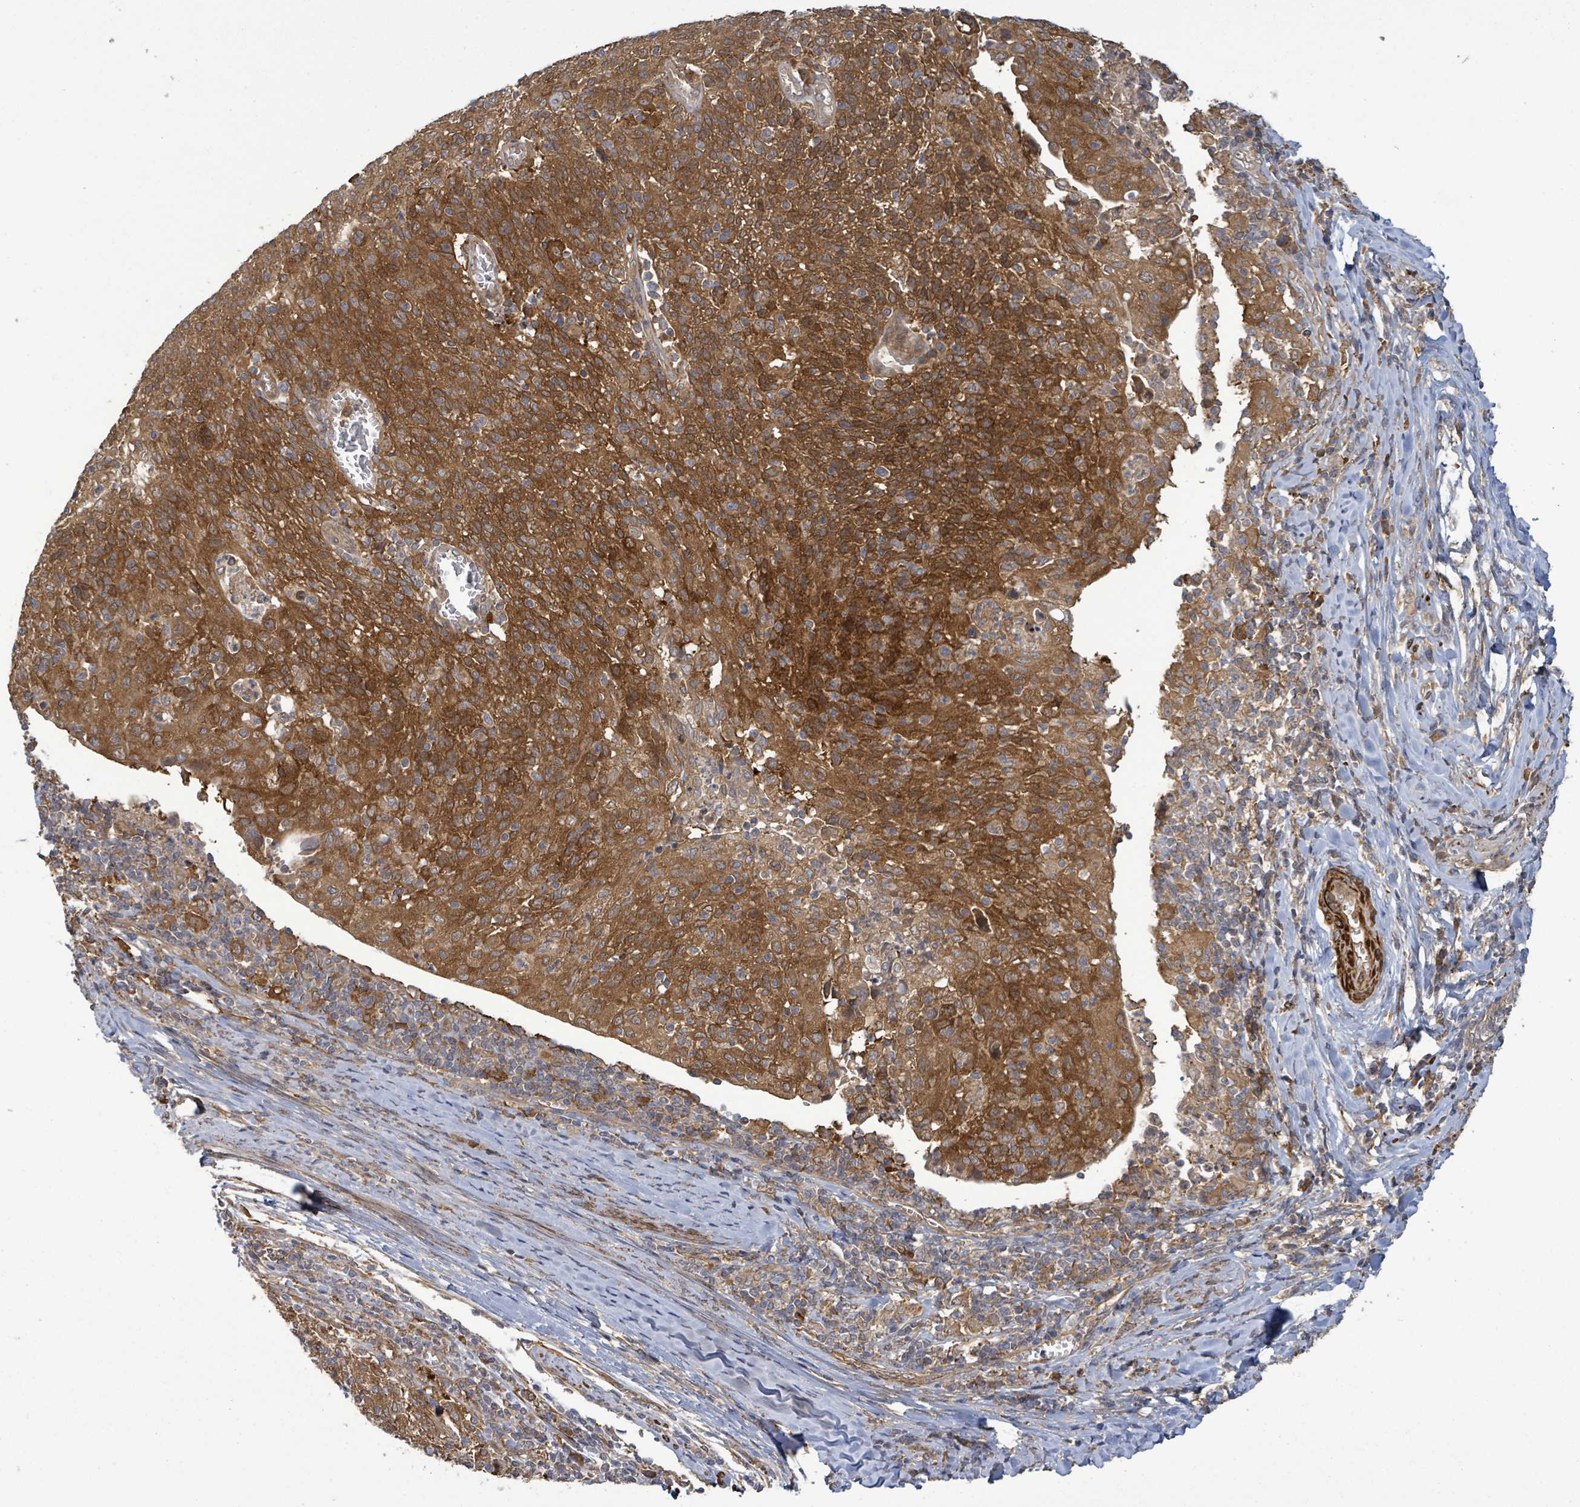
{"staining": {"intensity": "moderate", "quantity": ">75%", "location": "cytoplasmic/membranous"}, "tissue": "cervical cancer", "cell_type": "Tumor cells", "image_type": "cancer", "snomed": [{"axis": "morphology", "description": "Squamous cell carcinoma, NOS"}, {"axis": "topography", "description": "Cervix"}], "caption": "Cervical cancer was stained to show a protein in brown. There is medium levels of moderate cytoplasmic/membranous positivity in approximately >75% of tumor cells. Using DAB (3,3'-diaminobenzidine) (brown) and hematoxylin (blue) stains, captured at high magnification using brightfield microscopy.", "gene": "MAP3K6", "patient": {"sex": "female", "age": 52}}